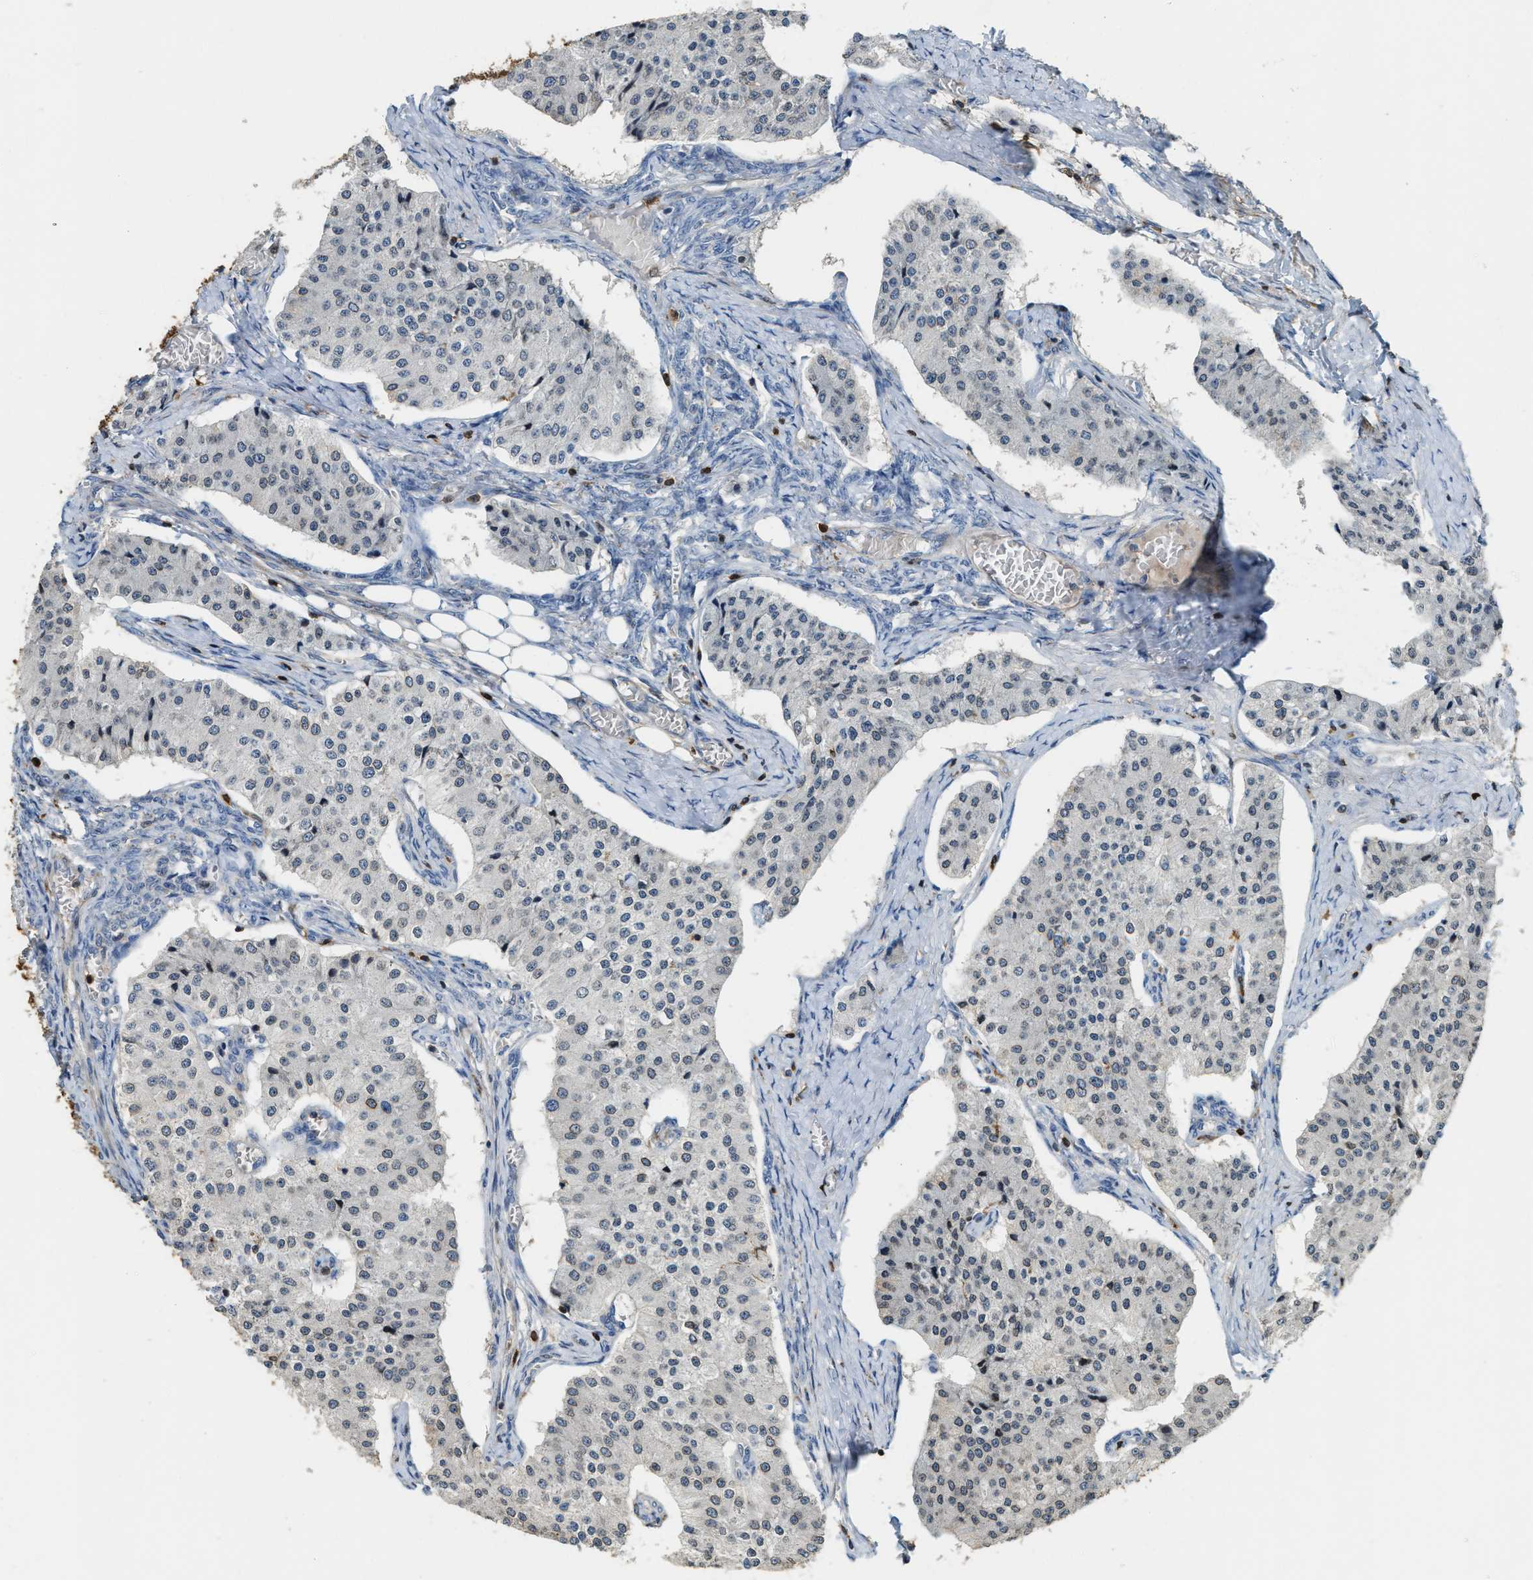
{"staining": {"intensity": "negative", "quantity": "none", "location": "none"}, "tissue": "carcinoid", "cell_type": "Tumor cells", "image_type": "cancer", "snomed": [{"axis": "morphology", "description": "Carcinoid, malignant, NOS"}, {"axis": "topography", "description": "Colon"}], "caption": "An IHC histopathology image of malignant carcinoid is shown. There is no staining in tumor cells of malignant carcinoid.", "gene": "SERPINB5", "patient": {"sex": "female", "age": 52}}